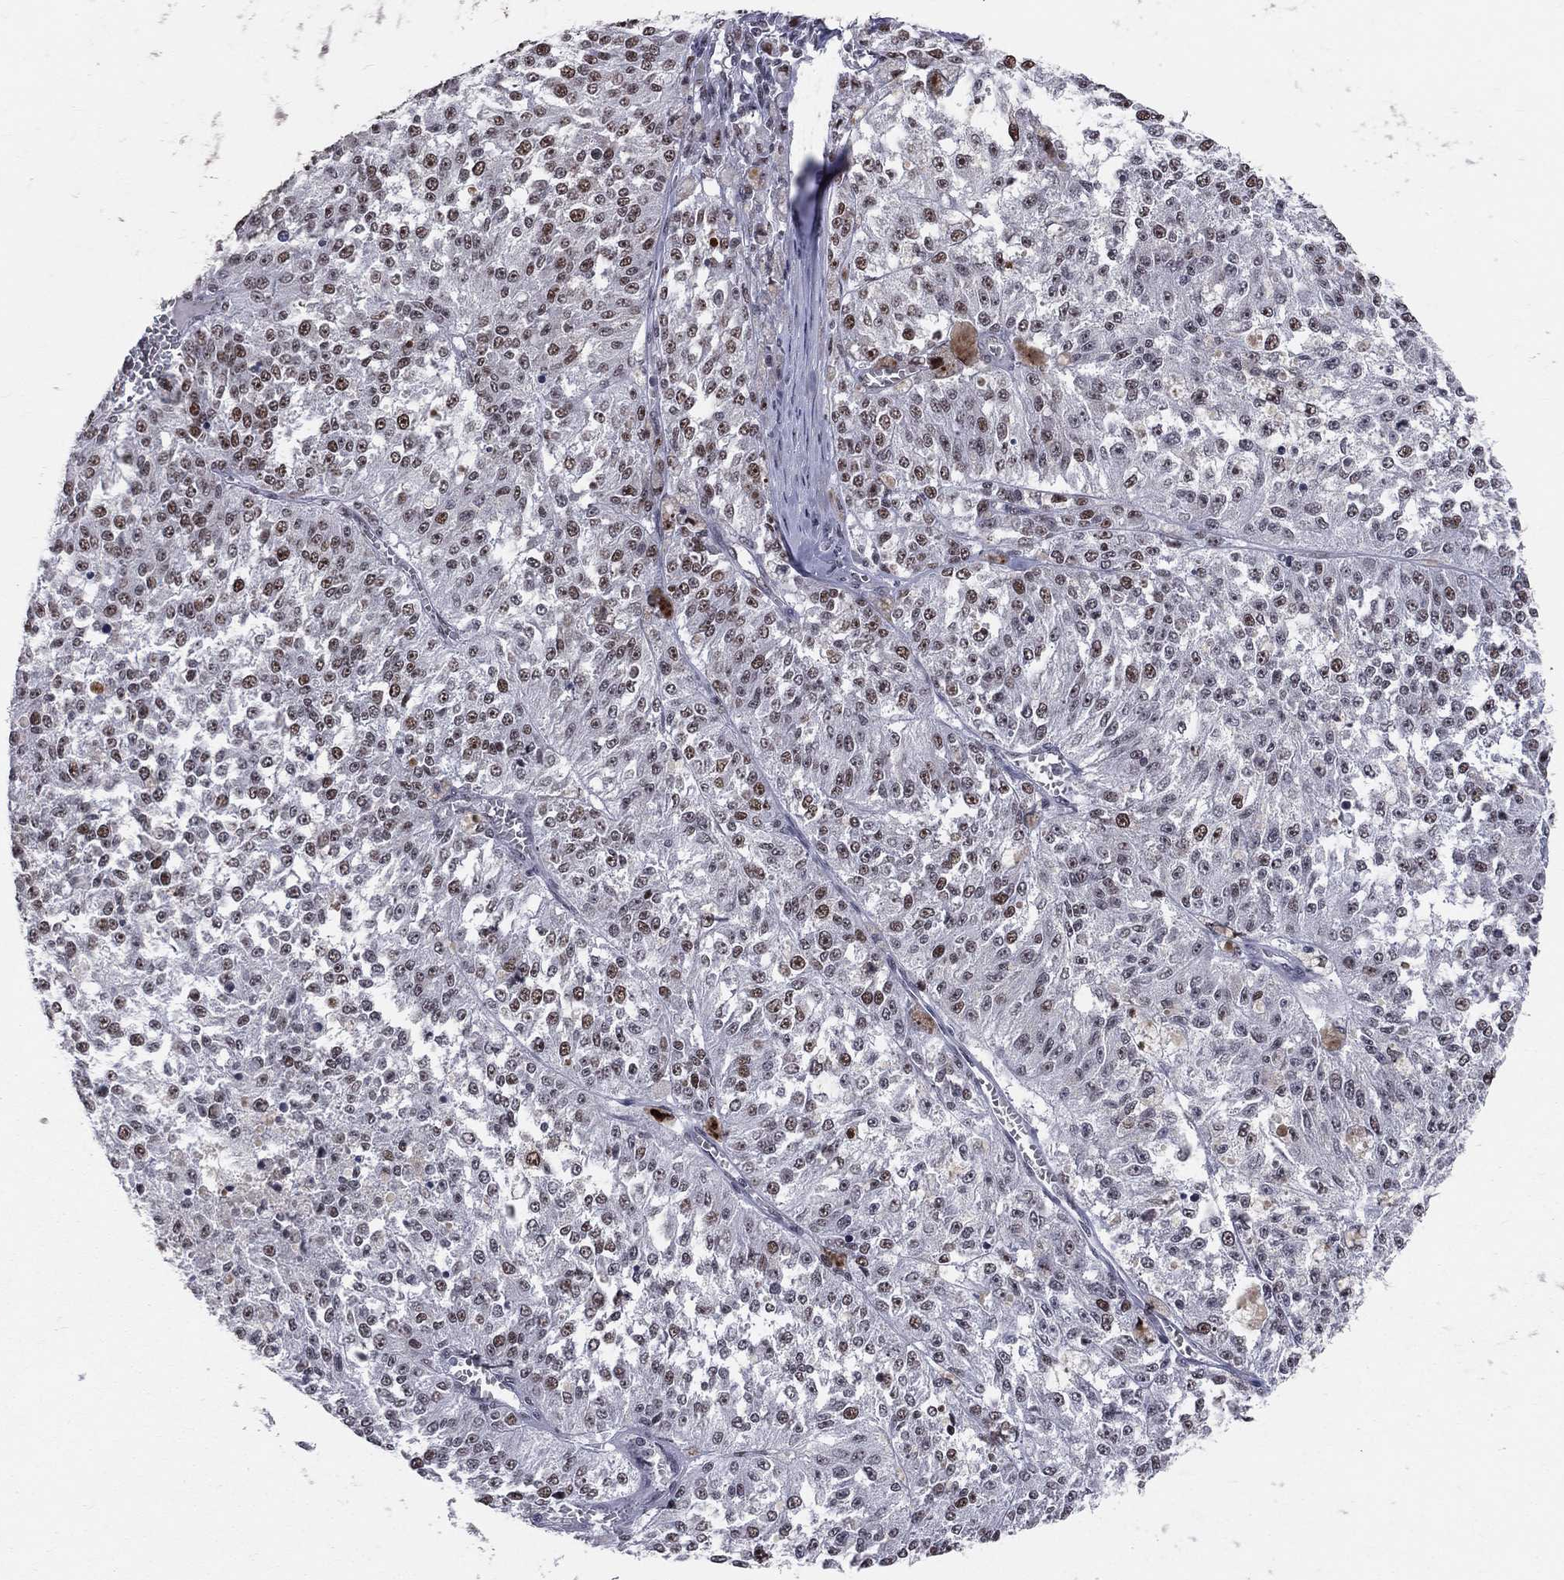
{"staining": {"intensity": "moderate", "quantity": "25%-75%", "location": "nuclear"}, "tissue": "melanoma", "cell_type": "Tumor cells", "image_type": "cancer", "snomed": [{"axis": "morphology", "description": "Malignant melanoma, Metastatic site"}, {"axis": "topography", "description": "Lymph node"}], "caption": "This is a micrograph of IHC staining of malignant melanoma (metastatic site), which shows moderate staining in the nuclear of tumor cells.", "gene": "CDK7", "patient": {"sex": "female", "age": 64}}